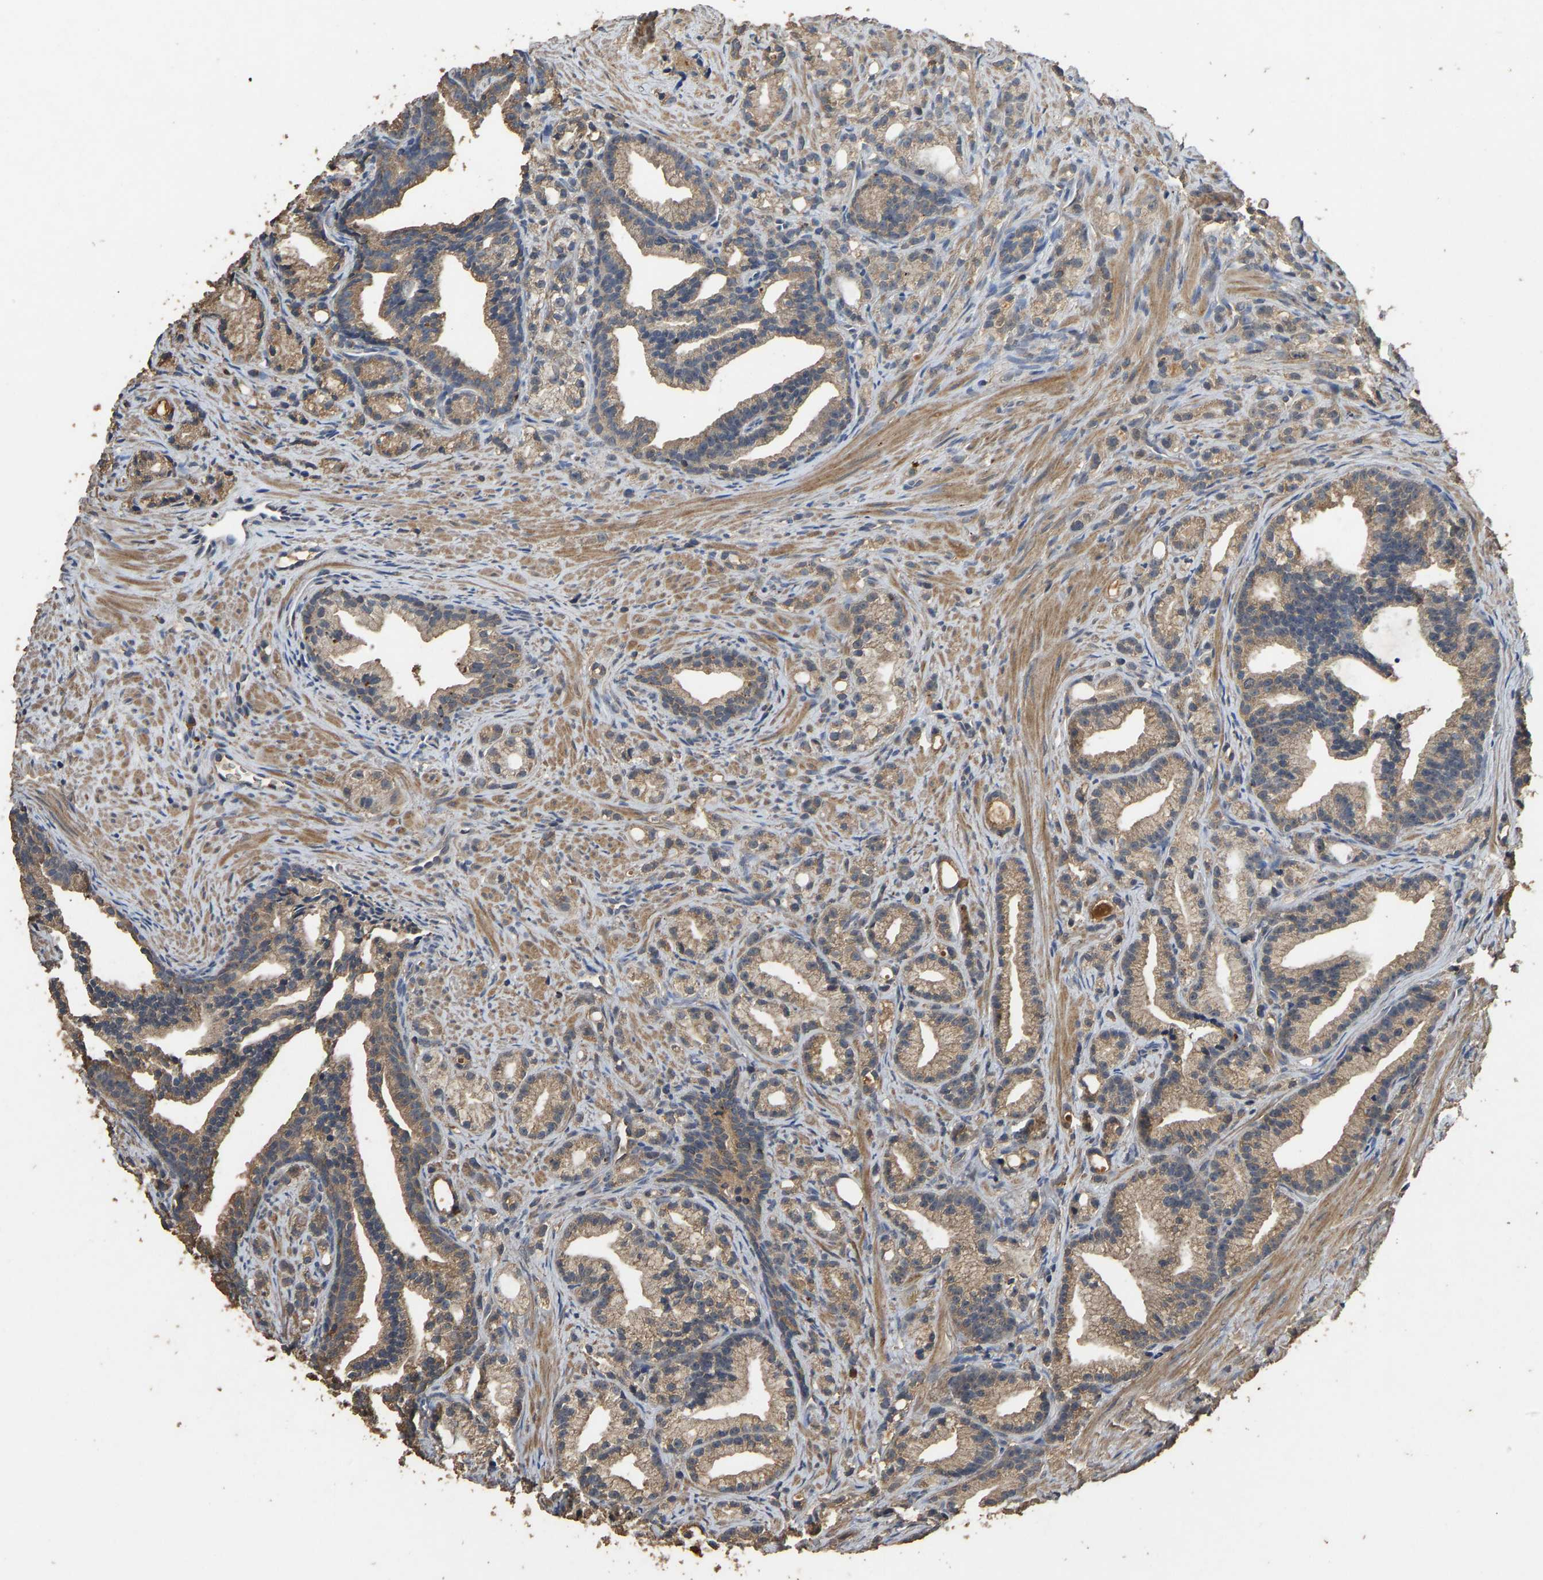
{"staining": {"intensity": "moderate", "quantity": ">75%", "location": "cytoplasmic/membranous"}, "tissue": "prostate cancer", "cell_type": "Tumor cells", "image_type": "cancer", "snomed": [{"axis": "morphology", "description": "Adenocarcinoma, Low grade"}, {"axis": "topography", "description": "Prostate"}], "caption": "Prostate cancer (low-grade adenocarcinoma) stained for a protein demonstrates moderate cytoplasmic/membranous positivity in tumor cells.", "gene": "CIDEC", "patient": {"sex": "male", "age": 89}}